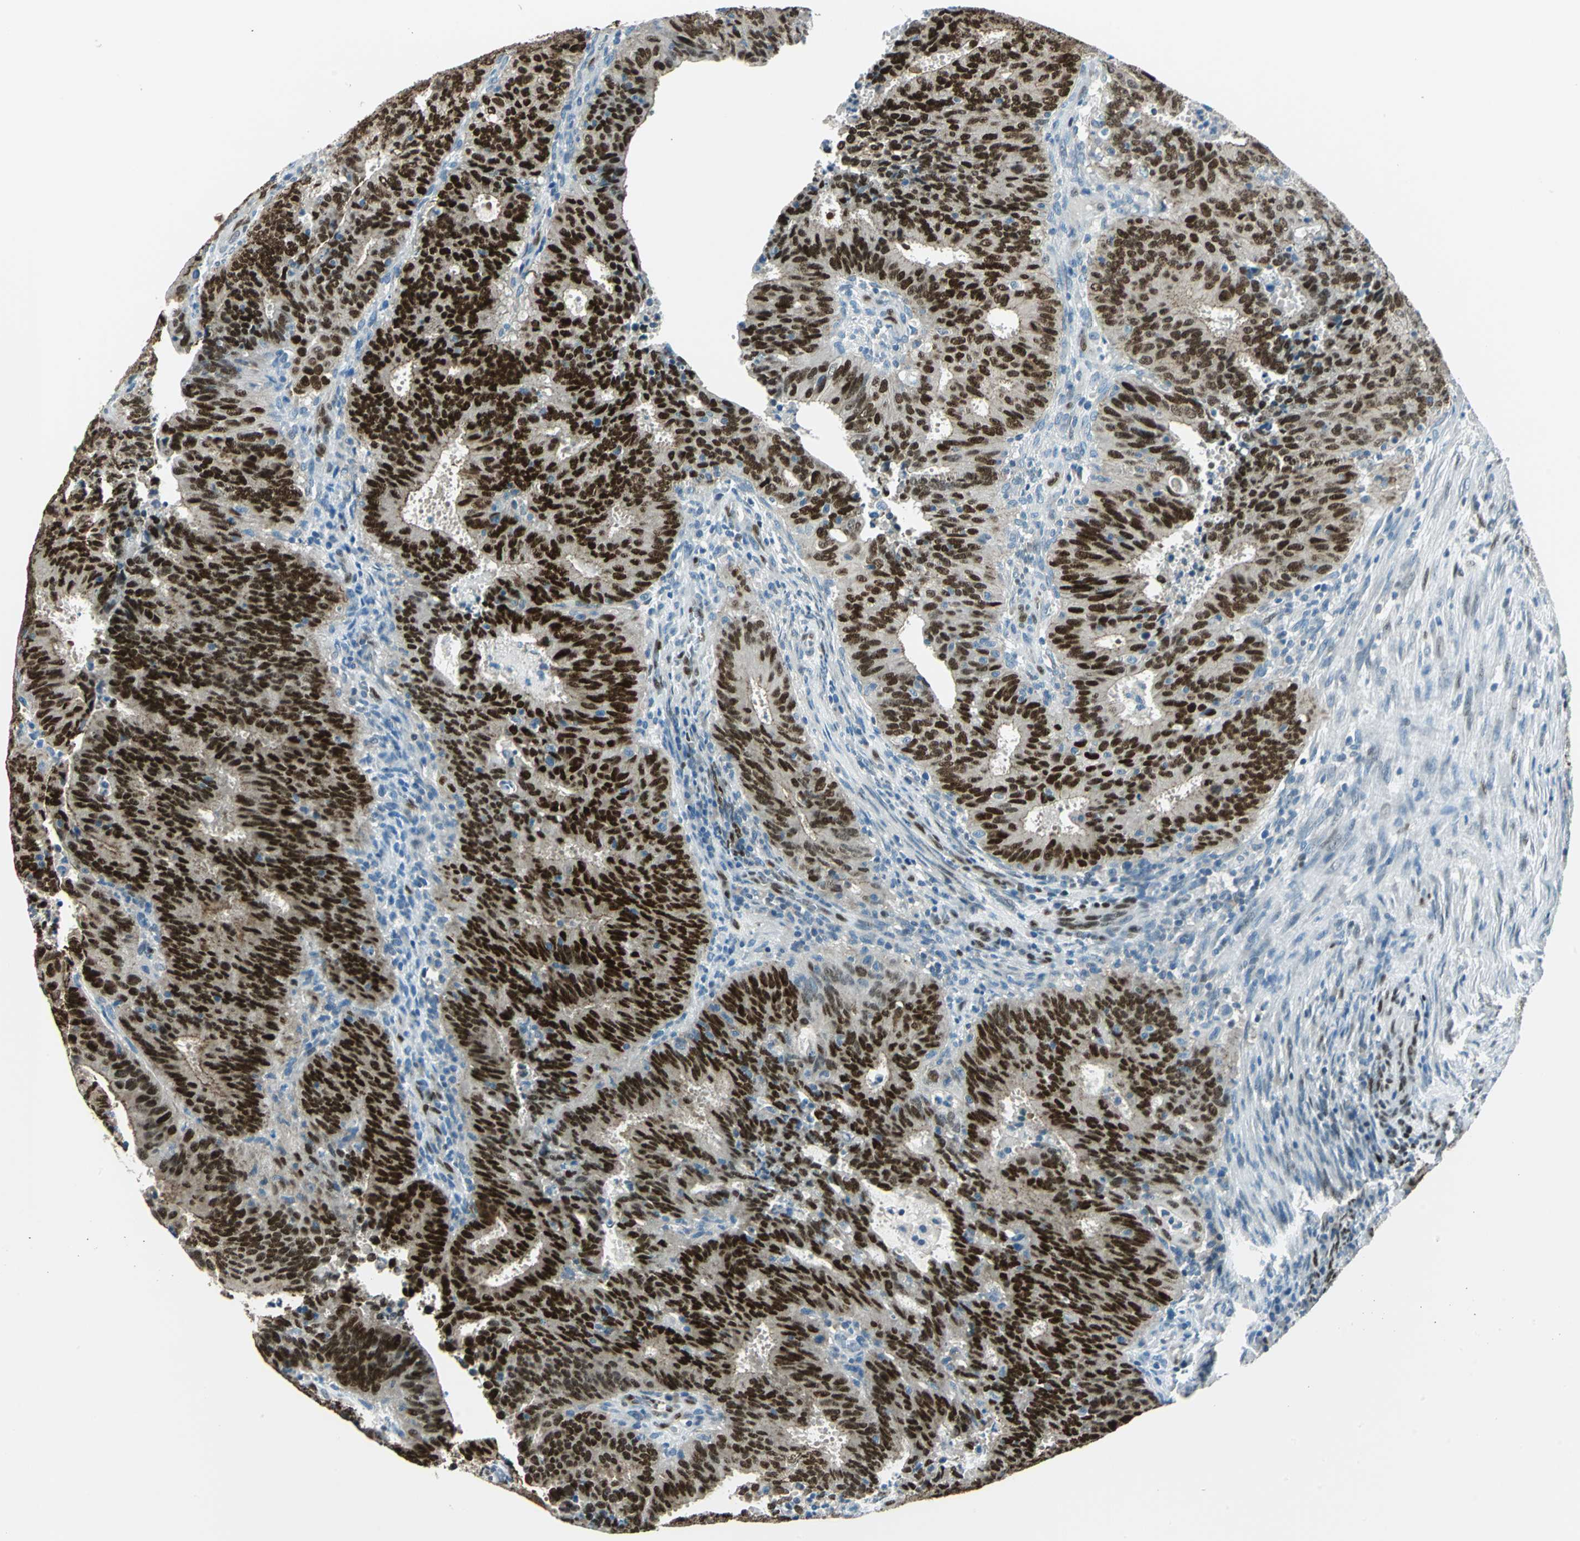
{"staining": {"intensity": "strong", "quantity": ">75%", "location": "cytoplasmic/membranous,nuclear"}, "tissue": "cervical cancer", "cell_type": "Tumor cells", "image_type": "cancer", "snomed": [{"axis": "morphology", "description": "Adenocarcinoma, NOS"}, {"axis": "topography", "description": "Cervix"}], "caption": "Protein staining by immunohistochemistry (IHC) displays strong cytoplasmic/membranous and nuclear staining in approximately >75% of tumor cells in cervical adenocarcinoma. The protein of interest is stained brown, and the nuclei are stained in blue (DAB IHC with brightfield microscopy, high magnification).", "gene": "NFIA", "patient": {"sex": "female", "age": 44}}